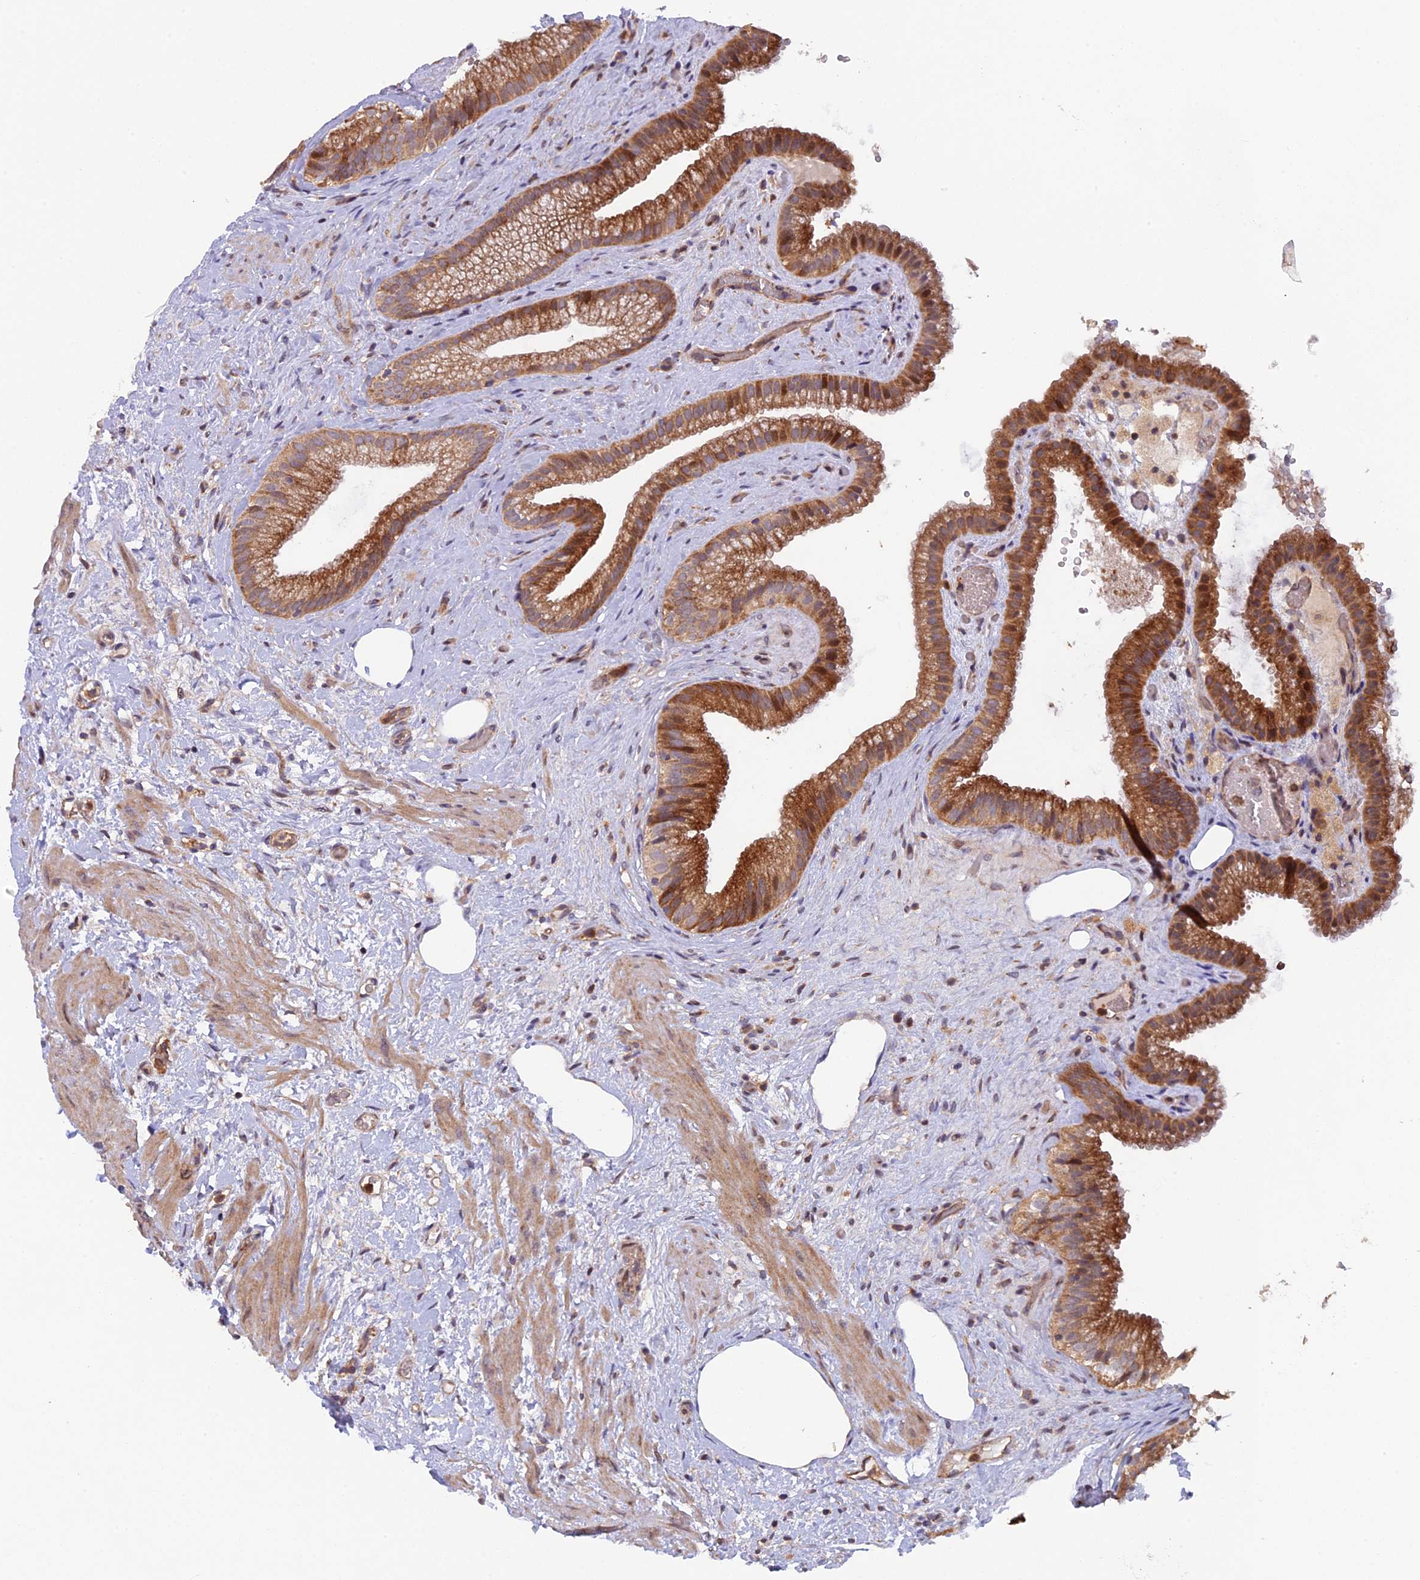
{"staining": {"intensity": "strong", "quantity": ">75%", "location": "cytoplasmic/membranous"}, "tissue": "gallbladder", "cell_type": "Glandular cells", "image_type": "normal", "snomed": [{"axis": "morphology", "description": "Normal tissue, NOS"}, {"axis": "morphology", "description": "Inflammation, NOS"}, {"axis": "topography", "description": "Gallbladder"}], "caption": "Strong cytoplasmic/membranous protein expression is appreciated in approximately >75% of glandular cells in gallbladder.", "gene": "FERMT1", "patient": {"sex": "male", "age": 51}}